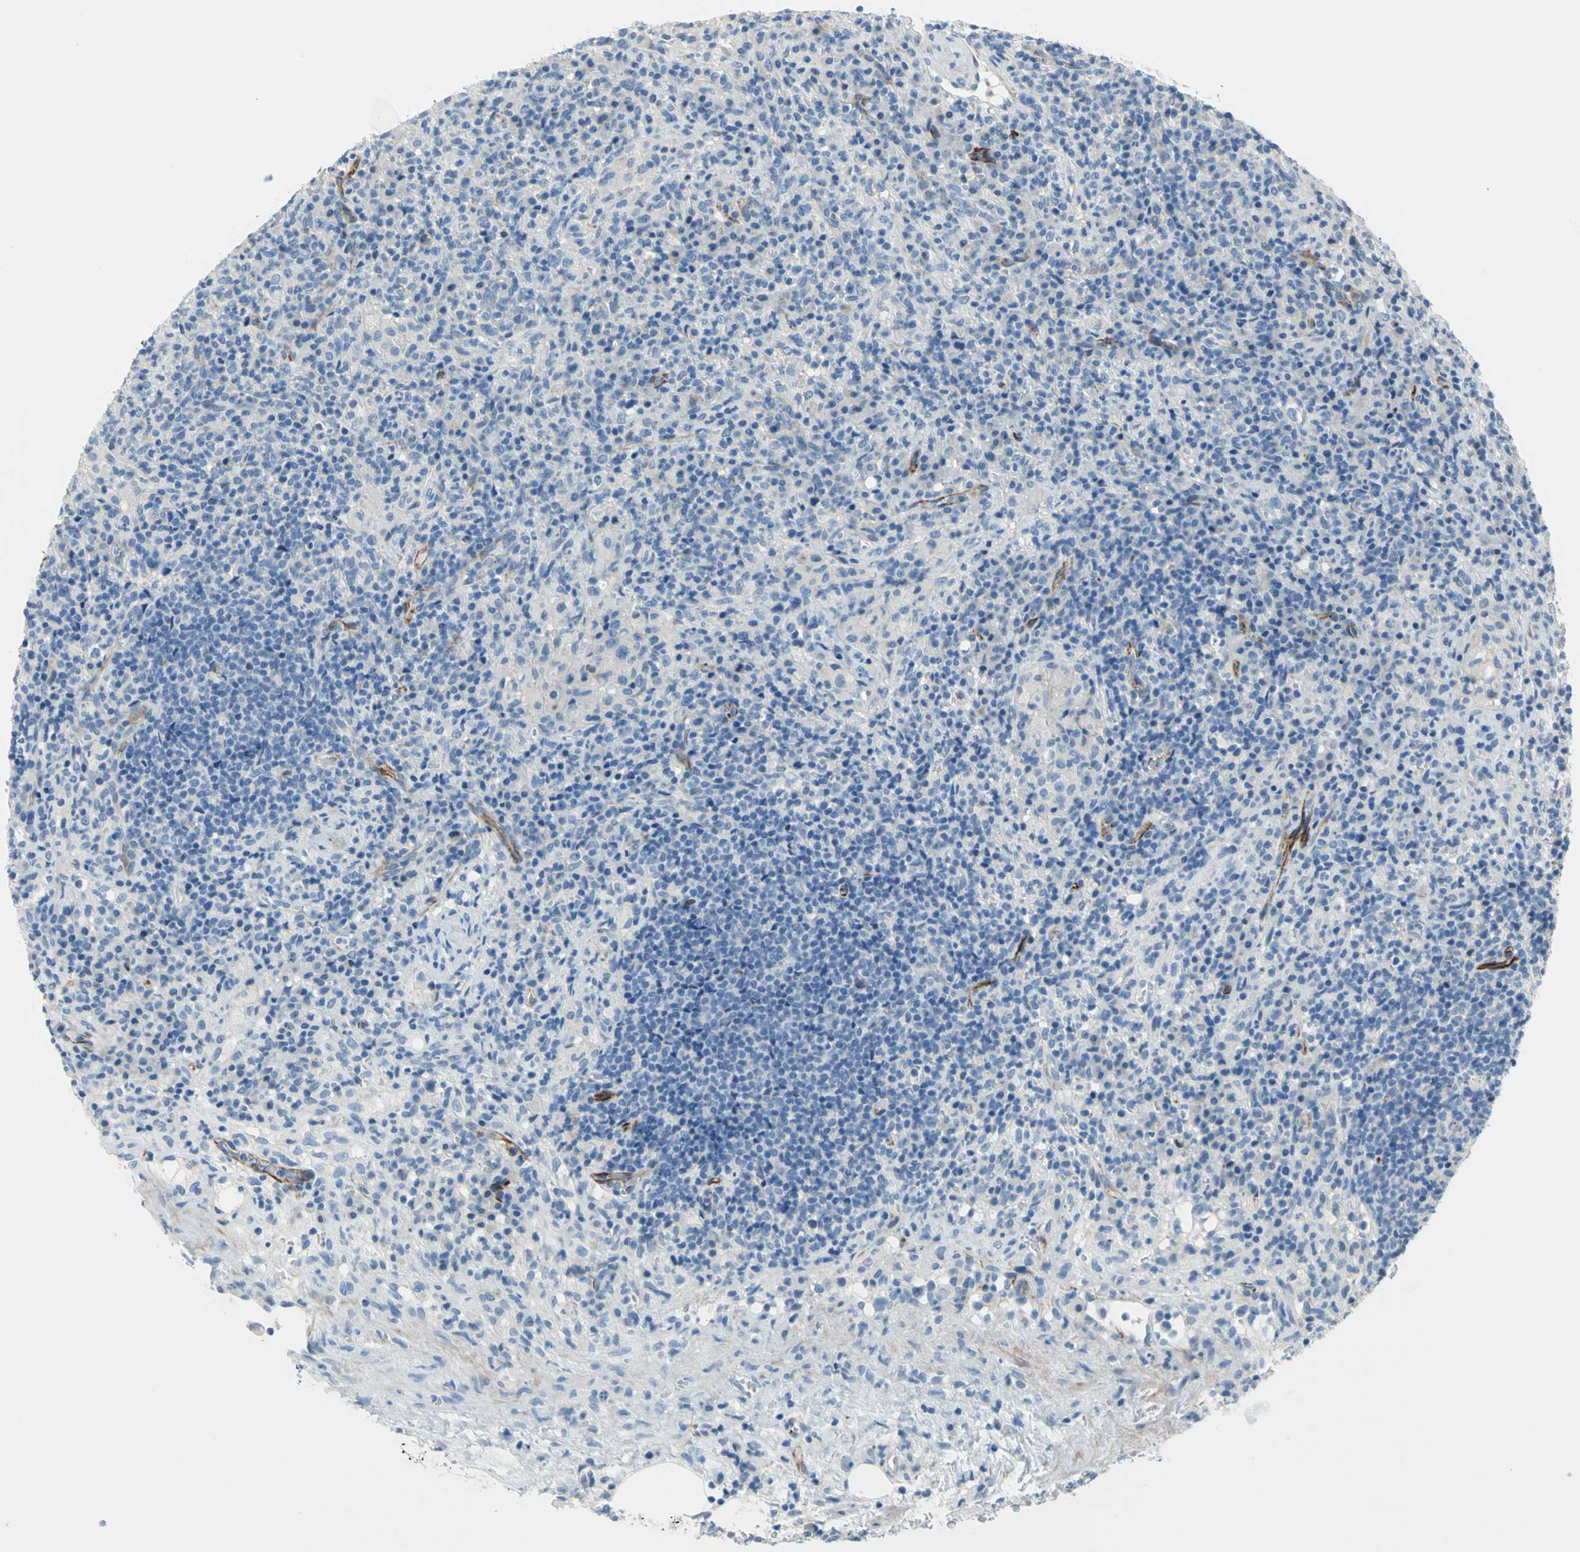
{"staining": {"intensity": "negative", "quantity": "none", "location": "none"}, "tissue": "lymphoma", "cell_type": "Tumor cells", "image_type": "cancer", "snomed": [{"axis": "morphology", "description": "Hodgkin's disease, NOS"}, {"axis": "topography", "description": "Lymph node"}], "caption": "This is an immunohistochemistry (IHC) histopathology image of human lymphoma. There is no staining in tumor cells.", "gene": "ALOX15", "patient": {"sex": "male", "age": 65}}